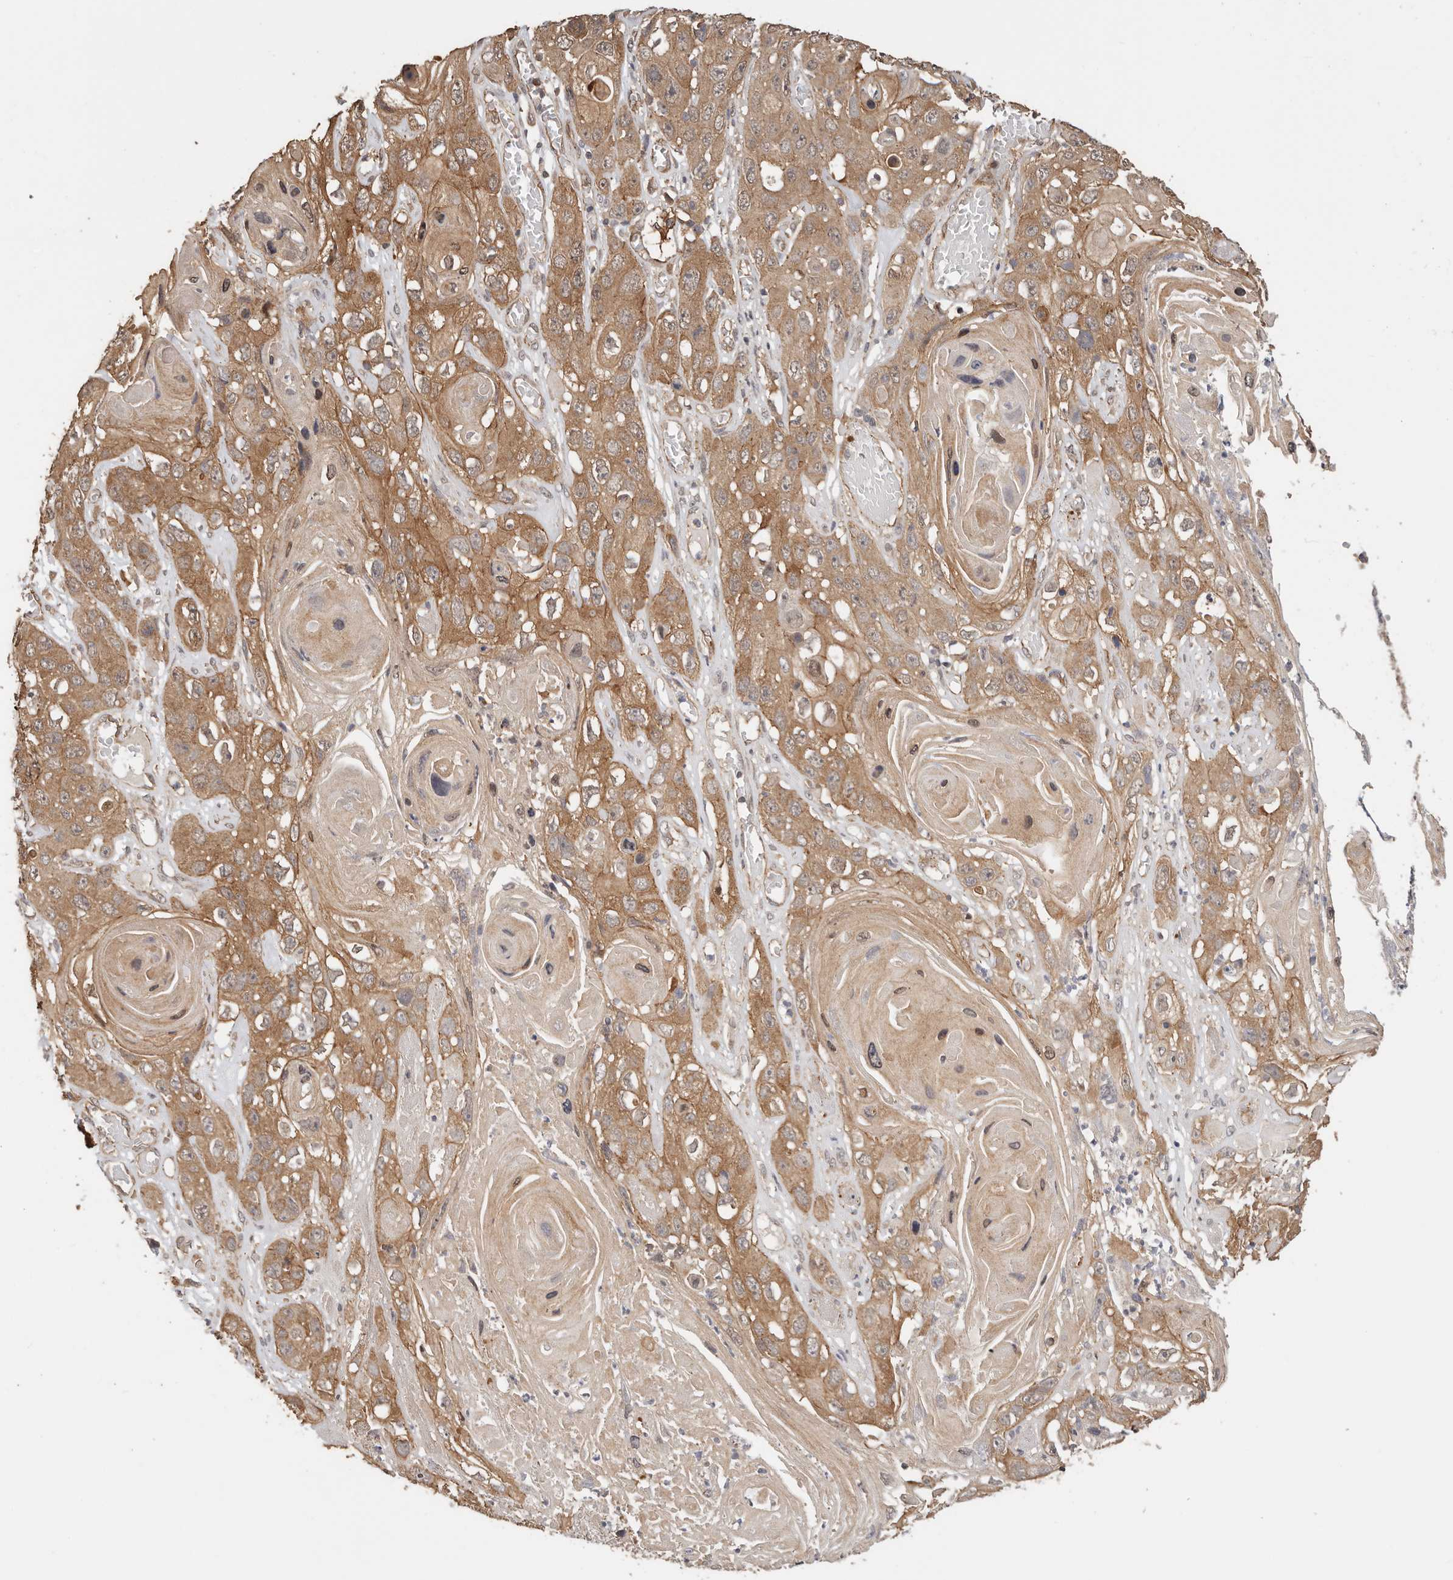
{"staining": {"intensity": "moderate", "quantity": ">75%", "location": "cytoplasmic/membranous"}, "tissue": "skin cancer", "cell_type": "Tumor cells", "image_type": "cancer", "snomed": [{"axis": "morphology", "description": "Squamous cell carcinoma, NOS"}, {"axis": "topography", "description": "Skin"}], "caption": "Immunohistochemistry histopathology image of neoplastic tissue: human skin cancer (squamous cell carcinoma) stained using IHC exhibits medium levels of moderate protein expression localized specifically in the cytoplasmic/membranous of tumor cells, appearing as a cytoplasmic/membranous brown color.", "gene": "AFDN", "patient": {"sex": "male", "age": 55}}